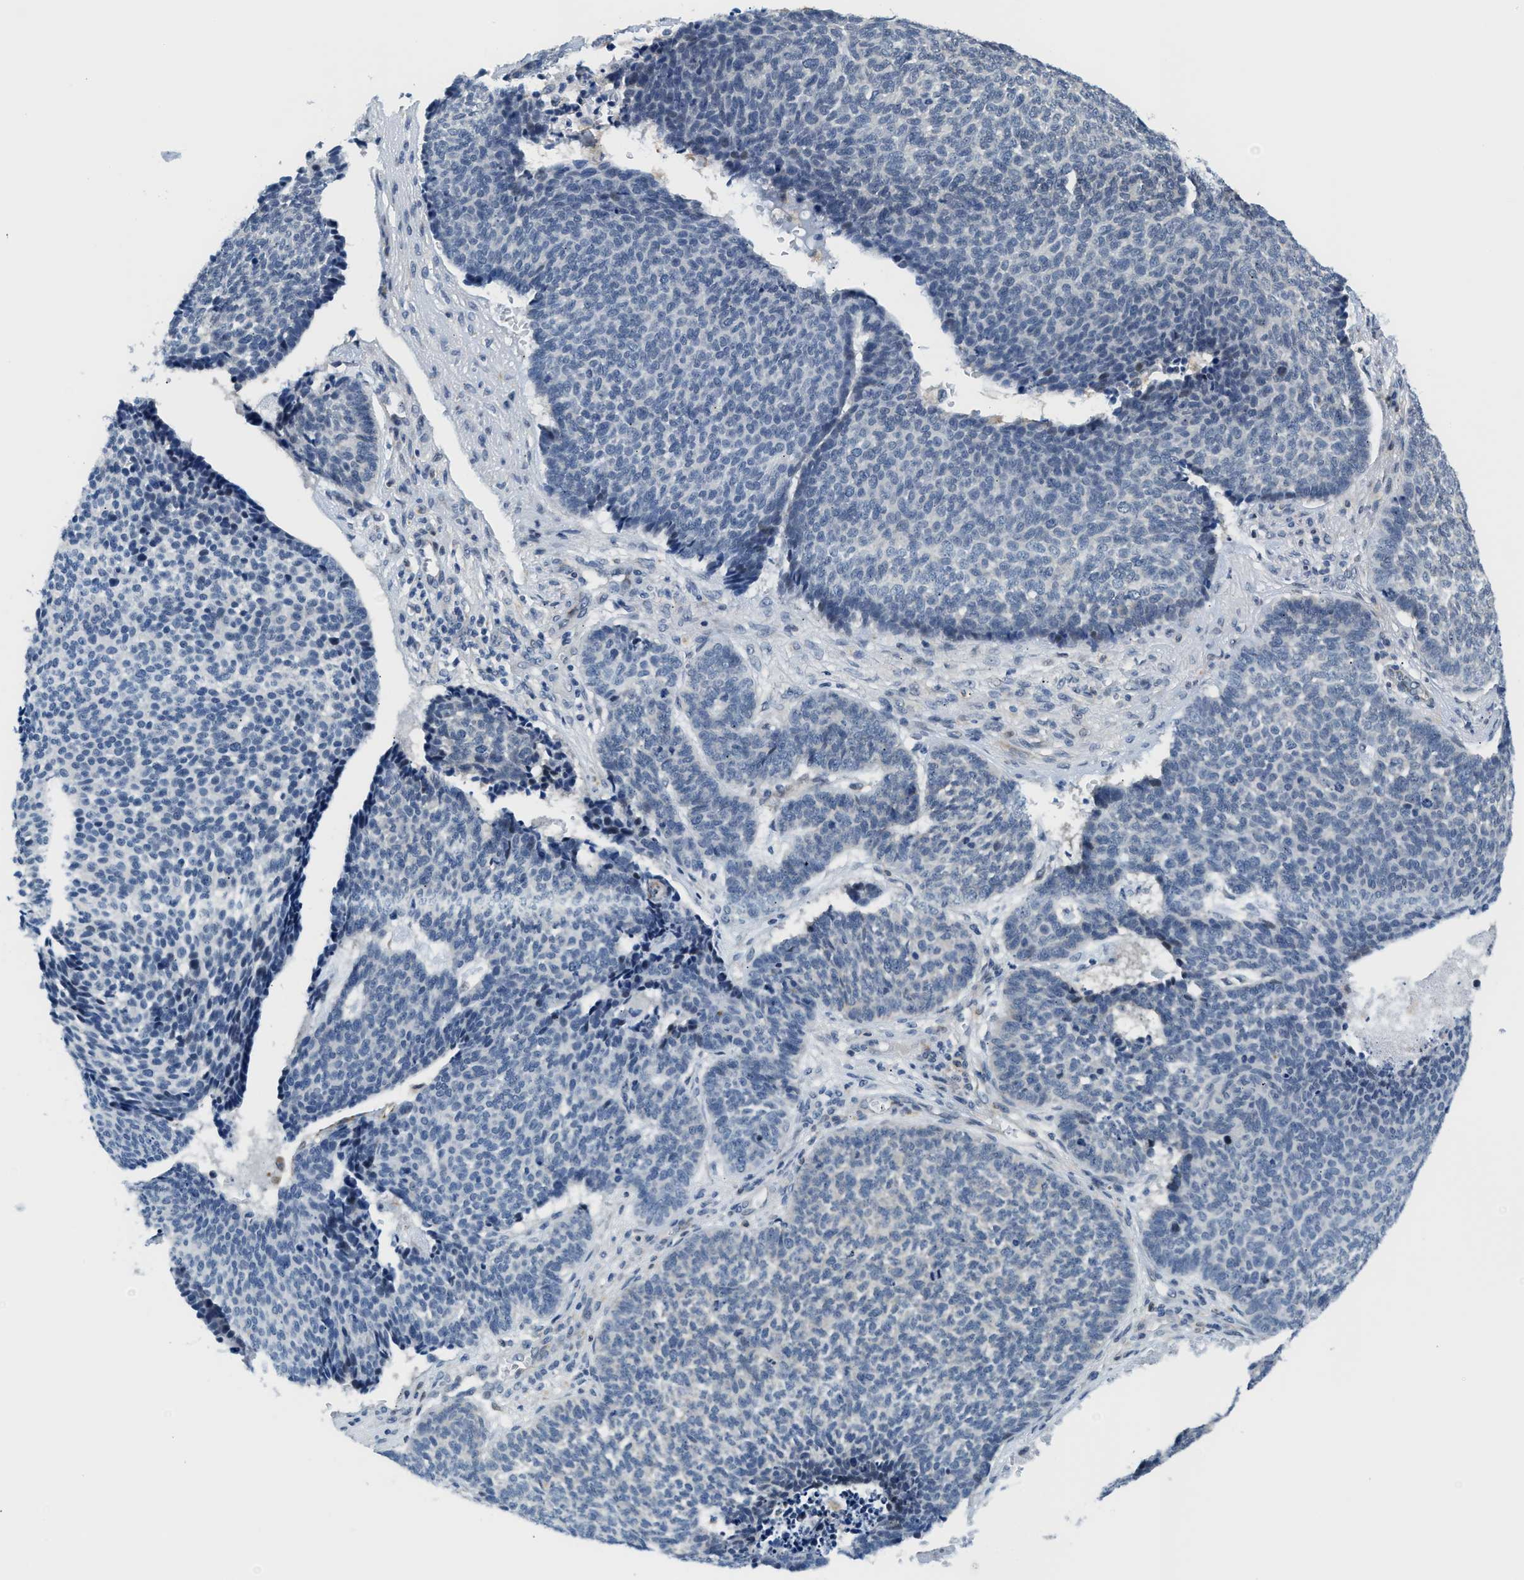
{"staining": {"intensity": "negative", "quantity": "none", "location": "none"}, "tissue": "skin cancer", "cell_type": "Tumor cells", "image_type": "cancer", "snomed": [{"axis": "morphology", "description": "Basal cell carcinoma"}, {"axis": "topography", "description": "Skin"}], "caption": "Protein analysis of skin cancer (basal cell carcinoma) shows no significant staining in tumor cells. Brightfield microscopy of IHC stained with DAB (brown) and hematoxylin (blue), captured at high magnification.", "gene": "PPM1H", "patient": {"sex": "male", "age": 84}}